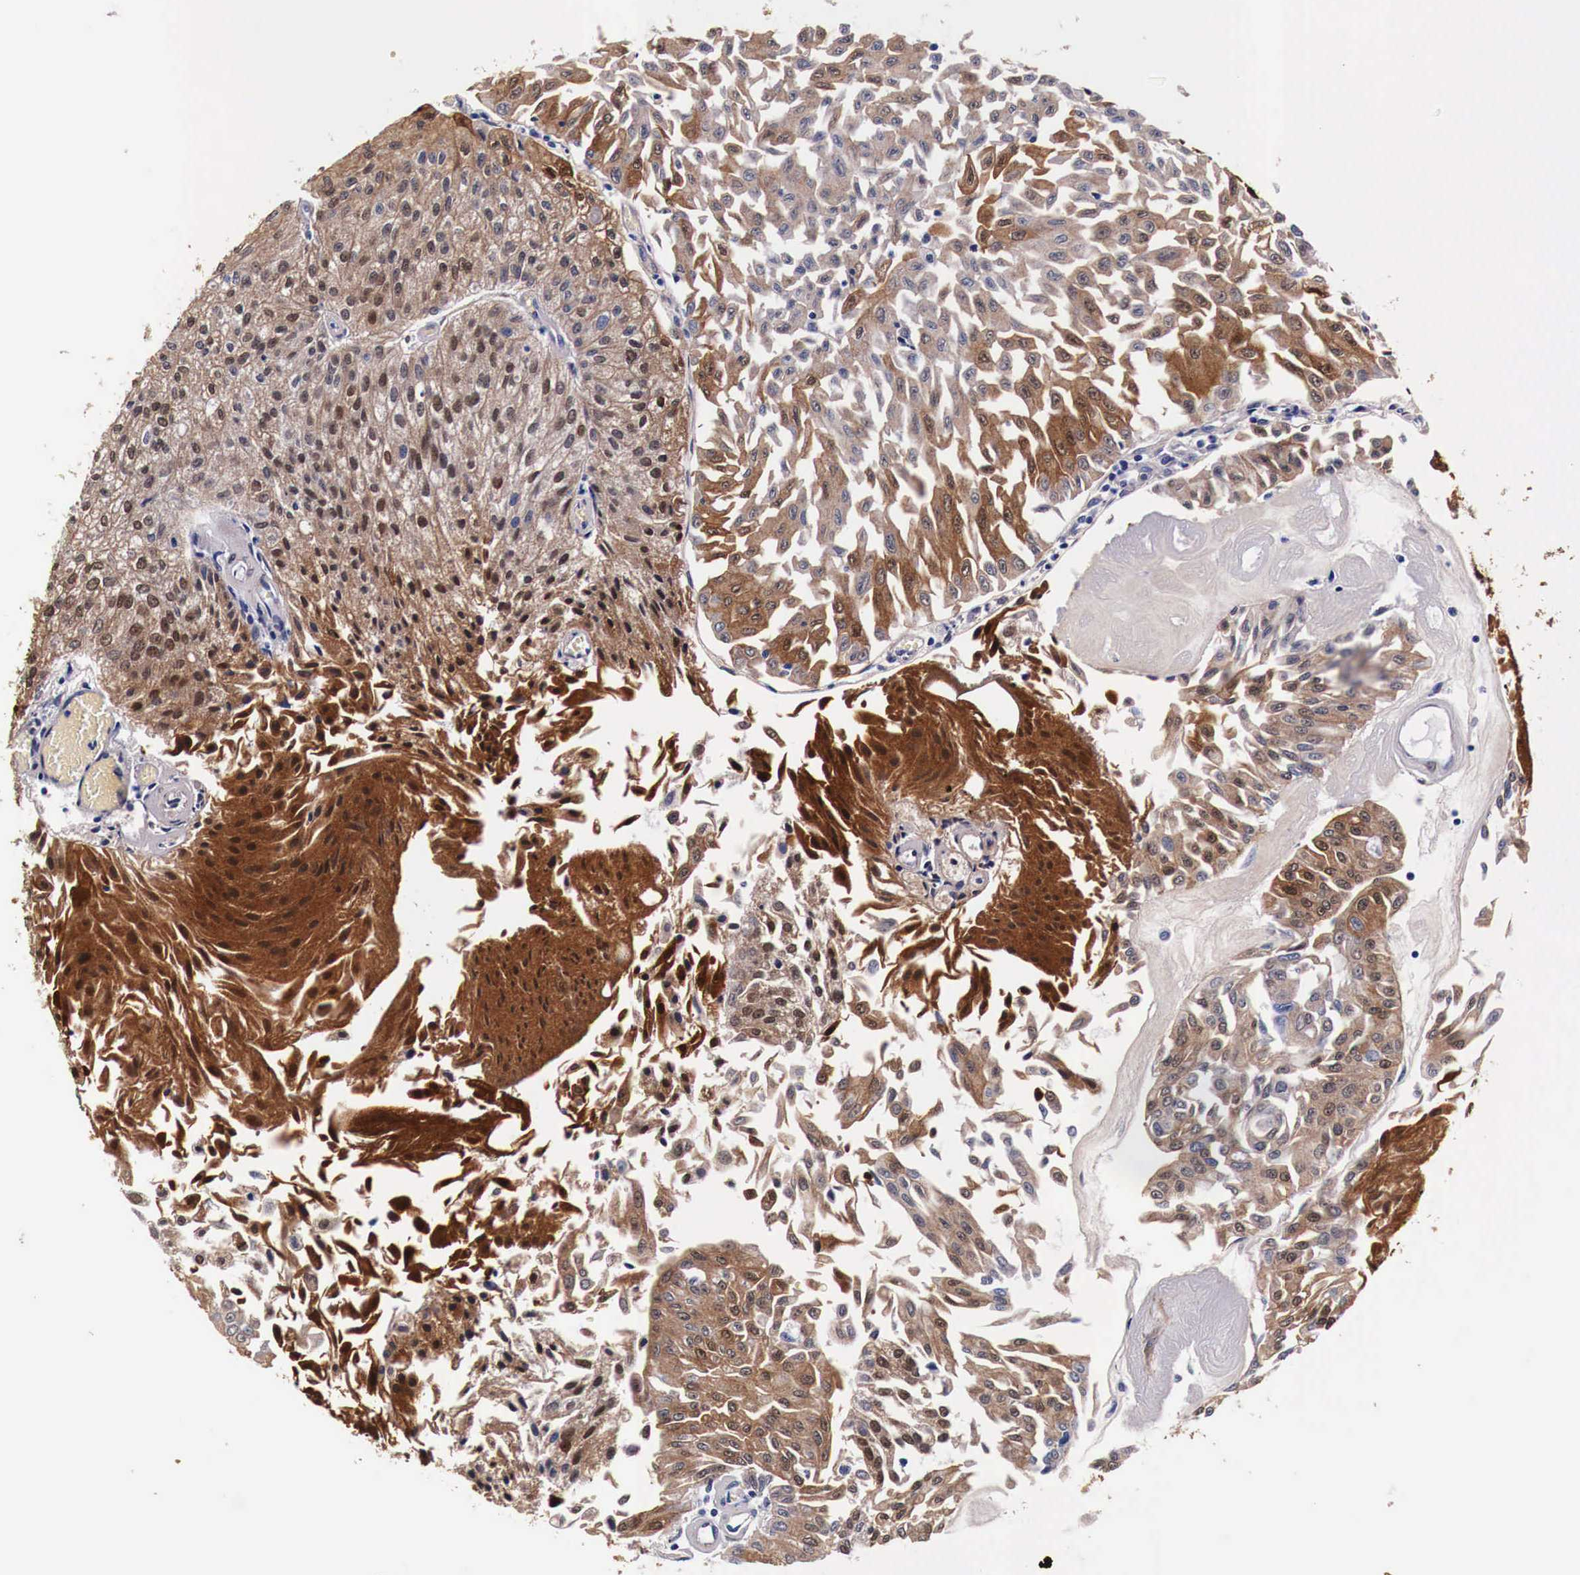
{"staining": {"intensity": "moderate", "quantity": "25%-75%", "location": "cytoplasmic/membranous,nuclear"}, "tissue": "urothelial cancer", "cell_type": "Tumor cells", "image_type": "cancer", "snomed": [{"axis": "morphology", "description": "Urothelial carcinoma, Low grade"}, {"axis": "topography", "description": "Urinary bladder"}], "caption": "The micrograph displays immunohistochemical staining of urothelial carcinoma (low-grade). There is moderate cytoplasmic/membranous and nuclear expression is seen in about 25%-75% of tumor cells.", "gene": "HSPB1", "patient": {"sex": "male", "age": 86}}